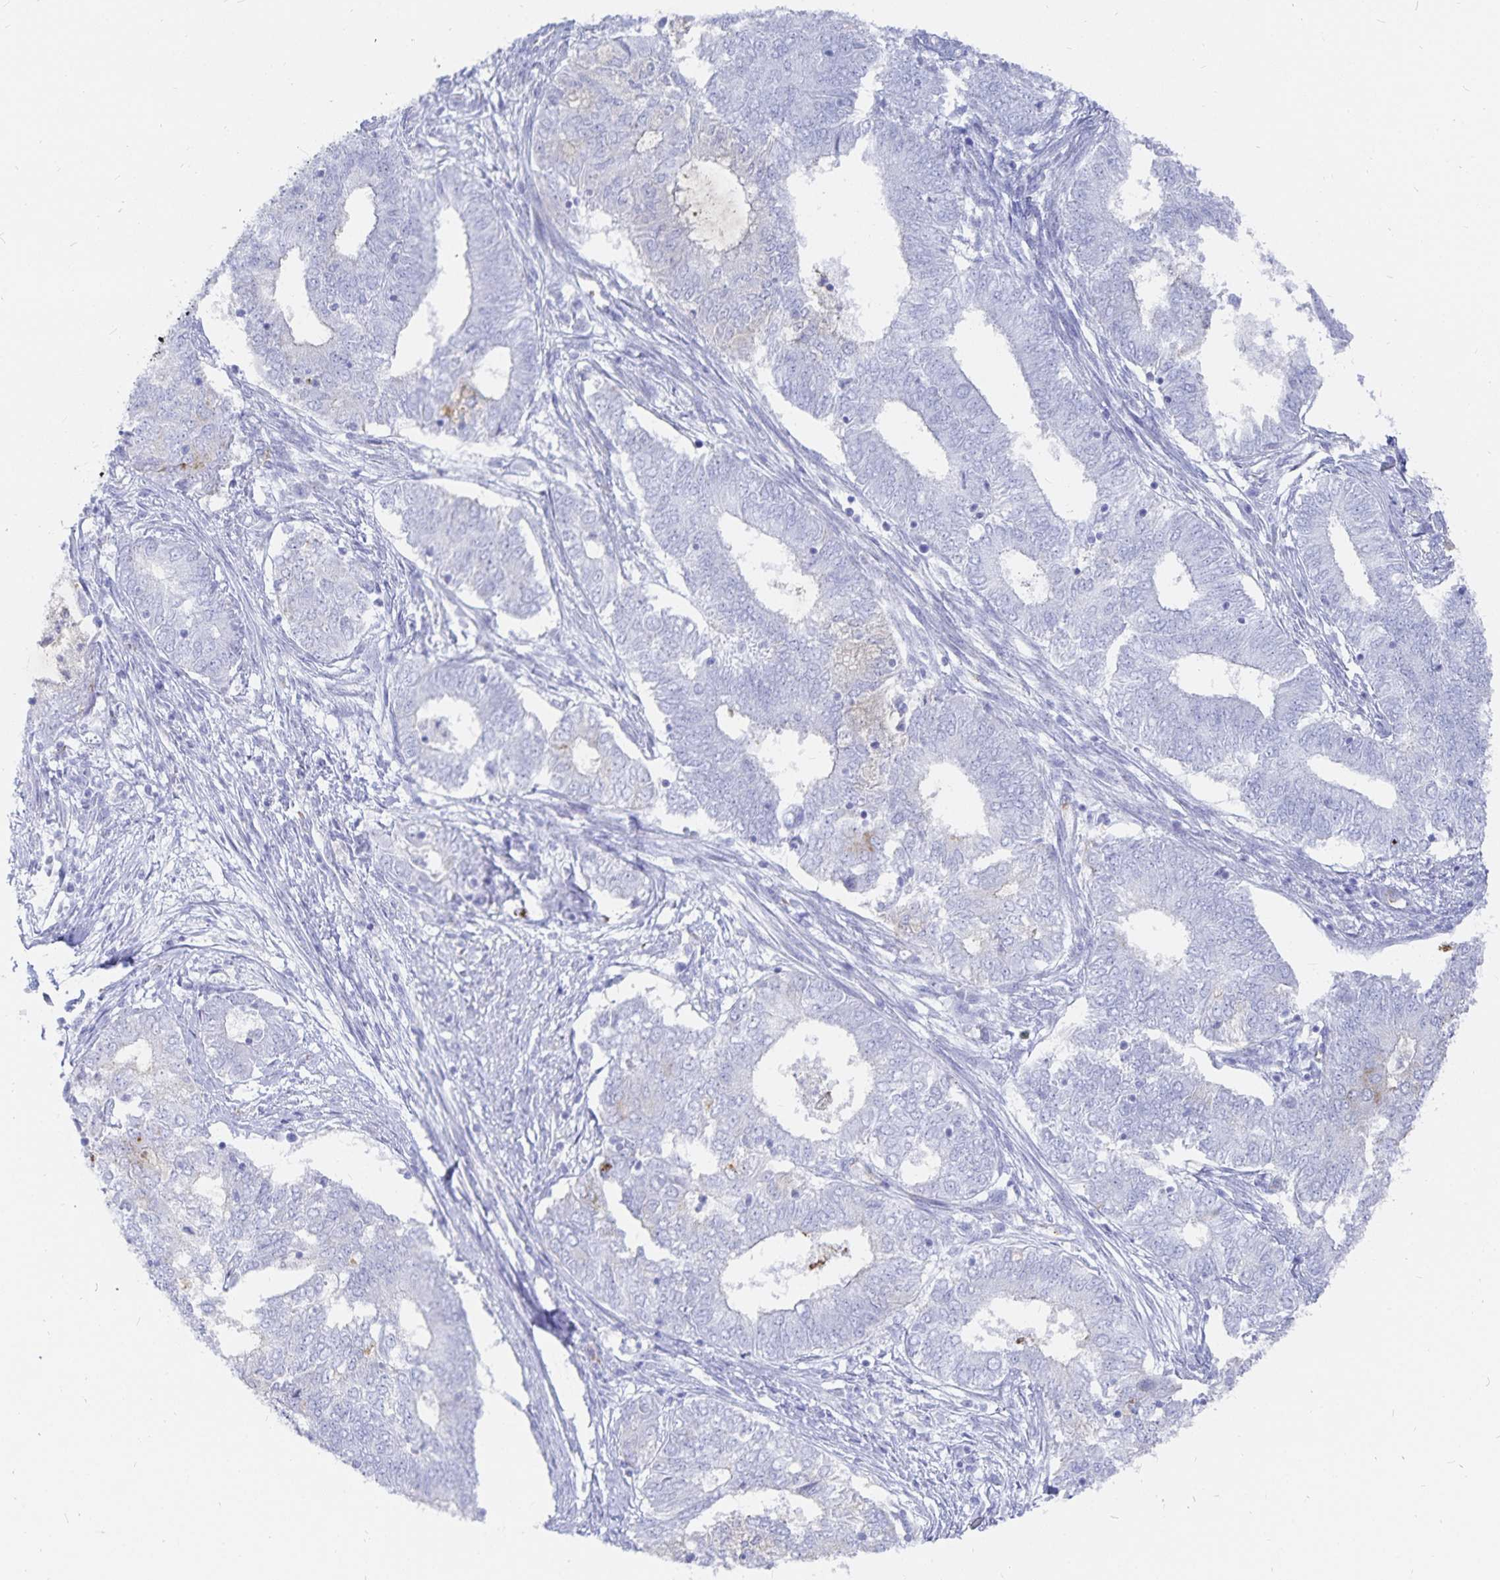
{"staining": {"intensity": "negative", "quantity": "none", "location": "none"}, "tissue": "endometrial cancer", "cell_type": "Tumor cells", "image_type": "cancer", "snomed": [{"axis": "morphology", "description": "Adenocarcinoma, NOS"}, {"axis": "topography", "description": "Endometrium"}], "caption": "This is an immunohistochemistry (IHC) micrograph of endometrial adenocarcinoma. There is no staining in tumor cells.", "gene": "INSL5", "patient": {"sex": "female", "age": 62}}